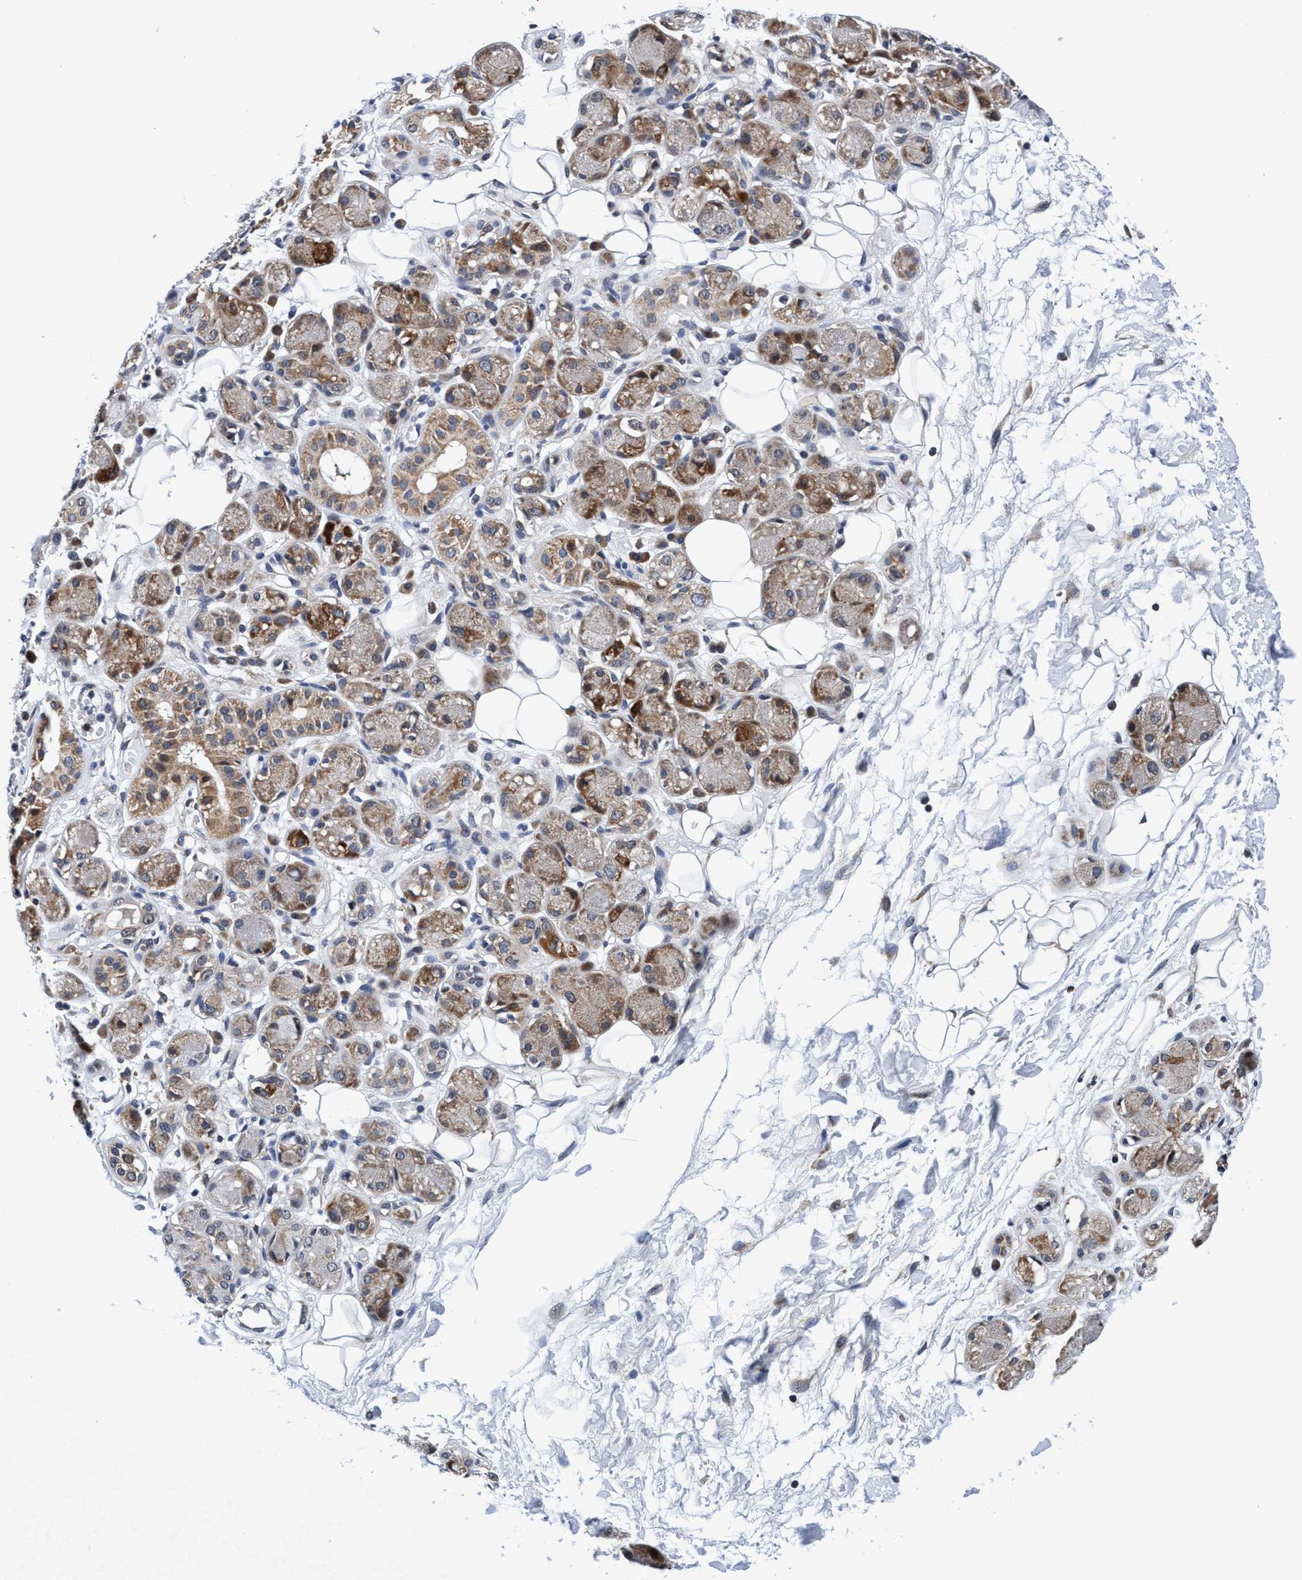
{"staining": {"intensity": "negative", "quantity": "none", "location": "none"}, "tissue": "adipose tissue", "cell_type": "Adipocytes", "image_type": "normal", "snomed": [{"axis": "morphology", "description": "Normal tissue, NOS"}, {"axis": "morphology", "description": "Inflammation, NOS"}, {"axis": "topography", "description": "Salivary gland"}, {"axis": "topography", "description": "Peripheral nerve tissue"}], "caption": "Immunohistochemistry of normal human adipose tissue displays no expression in adipocytes. The staining was performed using DAB to visualize the protein expression in brown, while the nuclei were stained in blue with hematoxylin (Magnification: 20x).", "gene": "AGAP2", "patient": {"sex": "female", "age": 75}}